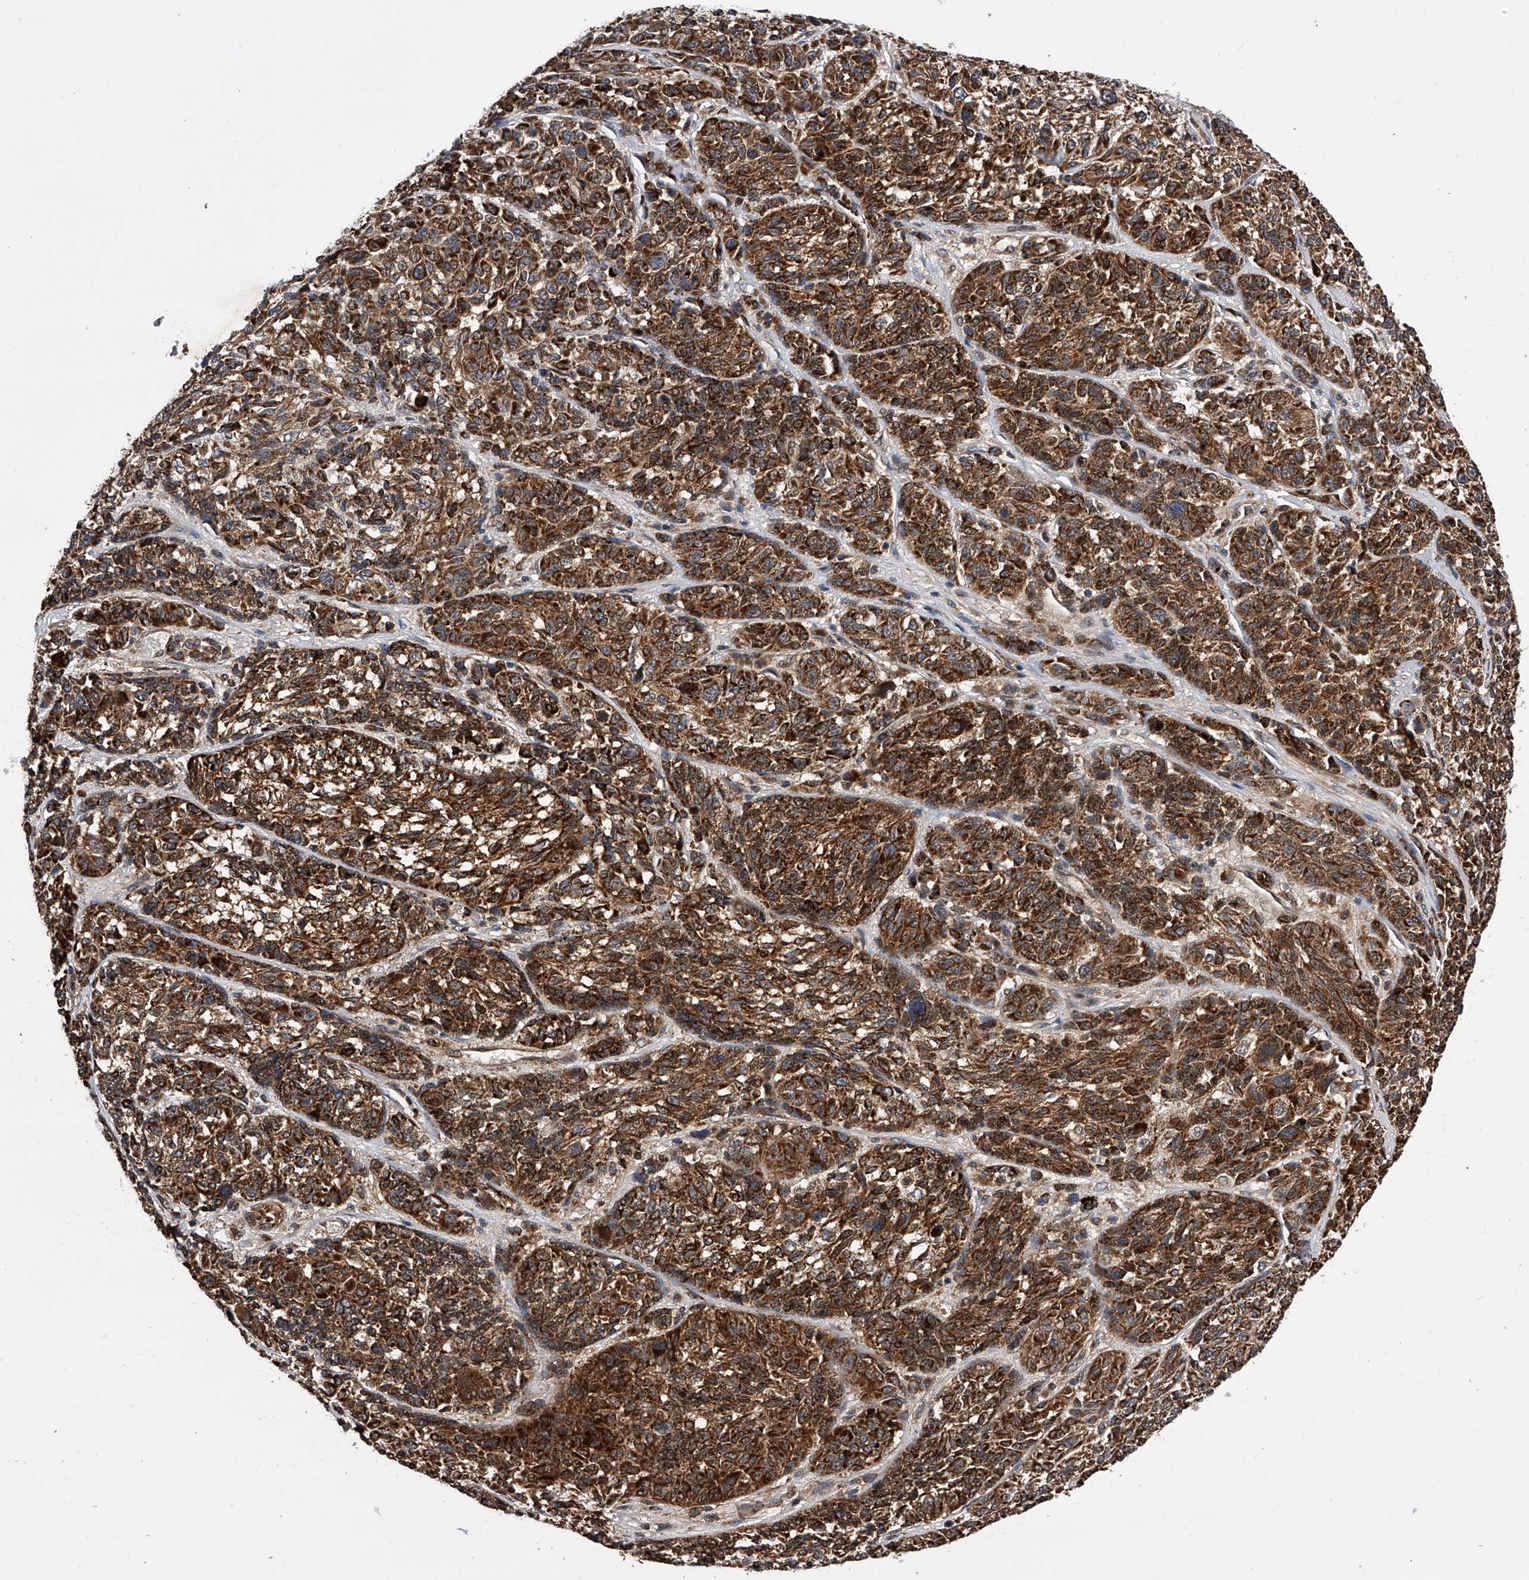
{"staining": {"intensity": "strong", "quantity": ">75%", "location": "cytoplasmic/membranous"}, "tissue": "melanoma", "cell_type": "Tumor cells", "image_type": "cancer", "snomed": [{"axis": "morphology", "description": "Malignant melanoma, NOS"}, {"axis": "topography", "description": "Skin"}], "caption": "Protein analysis of malignant melanoma tissue exhibits strong cytoplasmic/membranous staining in about >75% of tumor cells. (IHC, brightfield microscopy, high magnification).", "gene": "MAP3K11", "patient": {"sex": "male", "age": 53}}